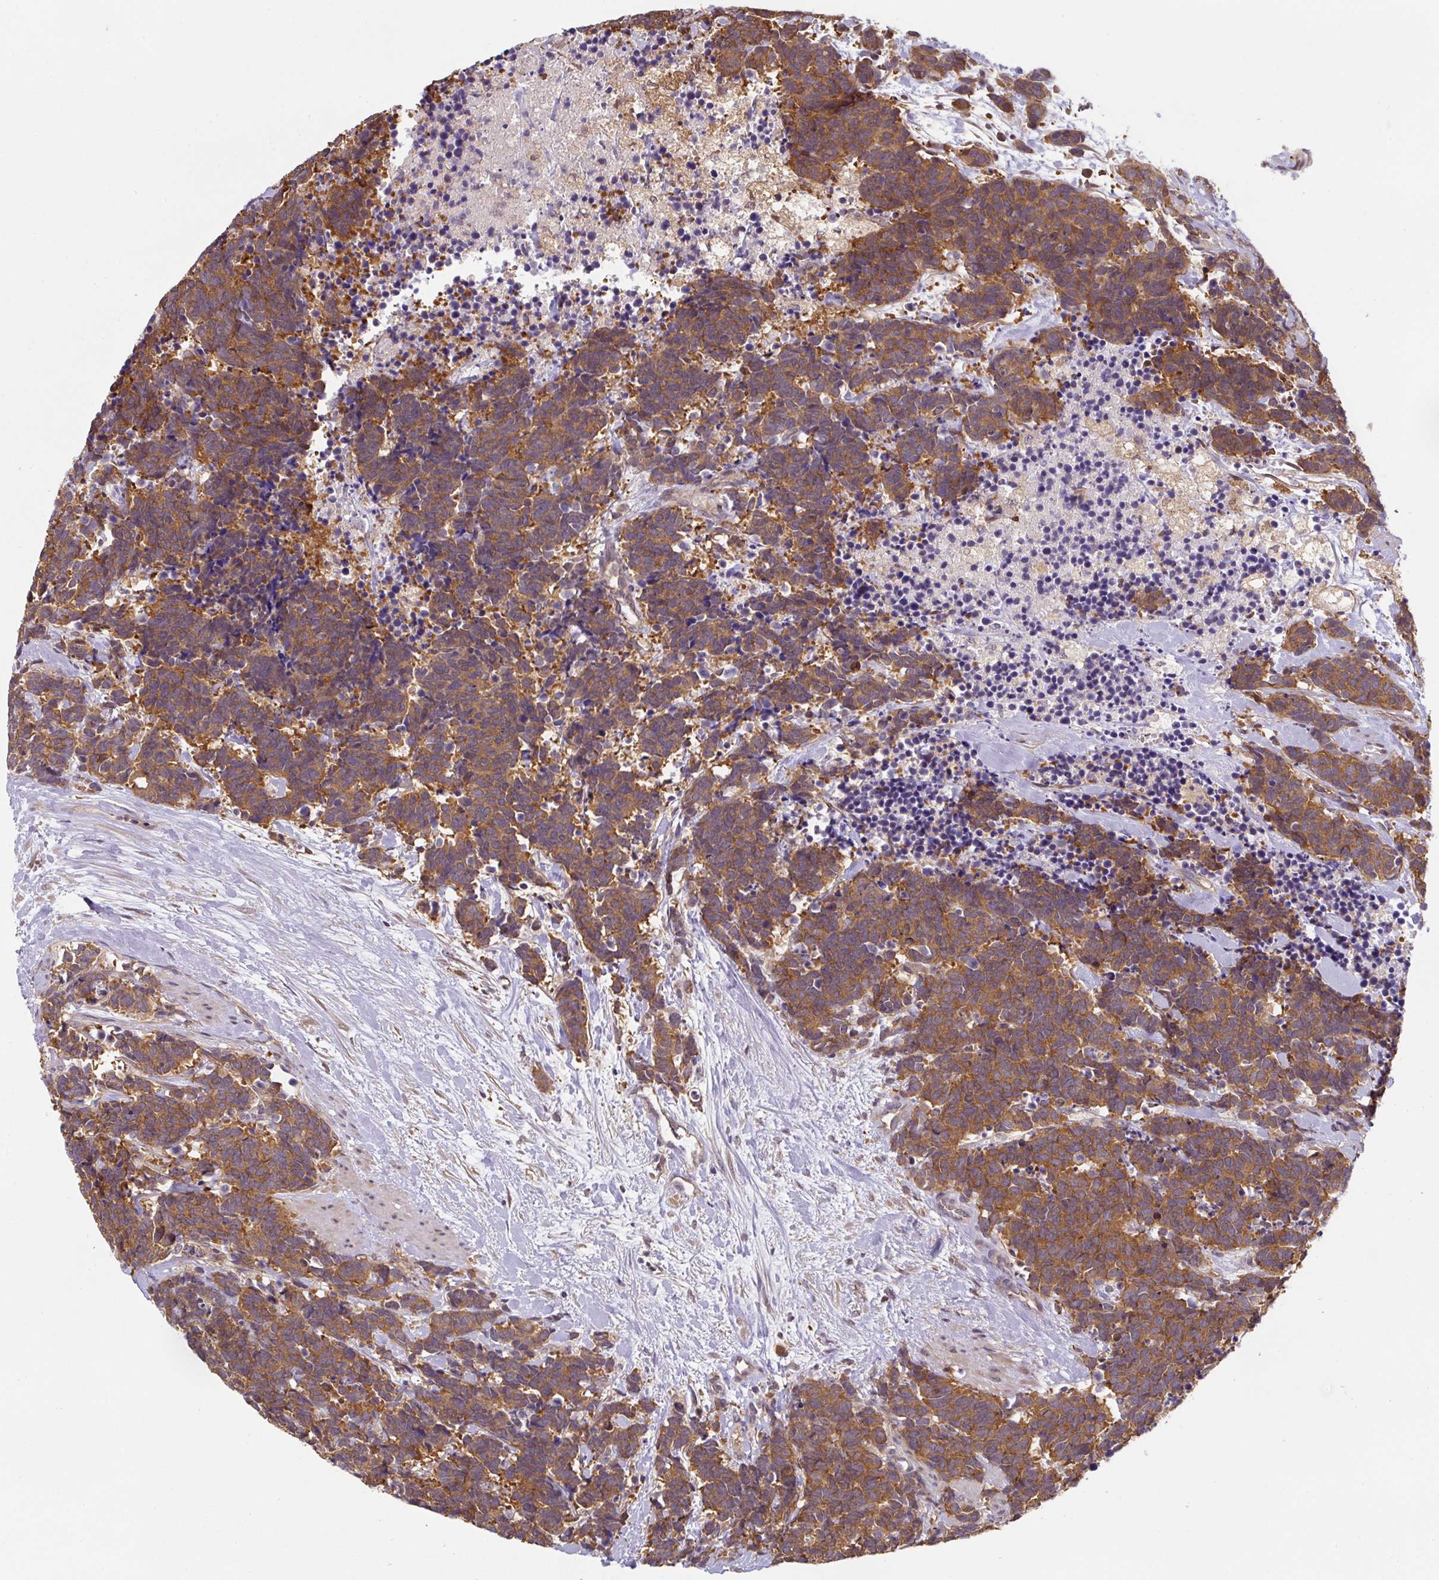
{"staining": {"intensity": "strong", "quantity": ">75%", "location": "cytoplasmic/membranous"}, "tissue": "carcinoid", "cell_type": "Tumor cells", "image_type": "cancer", "snomed": [{"axis": "morphology", "description": "Carcinoma, NOS"}, {"axis": "morphology", "description": "Carcinoid, malignant, NOS"}, {"axis": "topography", "description": "Prostate"}], "caption": "Carcinoma stained with a brown dye exhibits strong cytoplasmic/membranous positive staining in about >75% of tumor cells.", "gene": "ST13", "patient": {"sex": "male", "age": 57}}